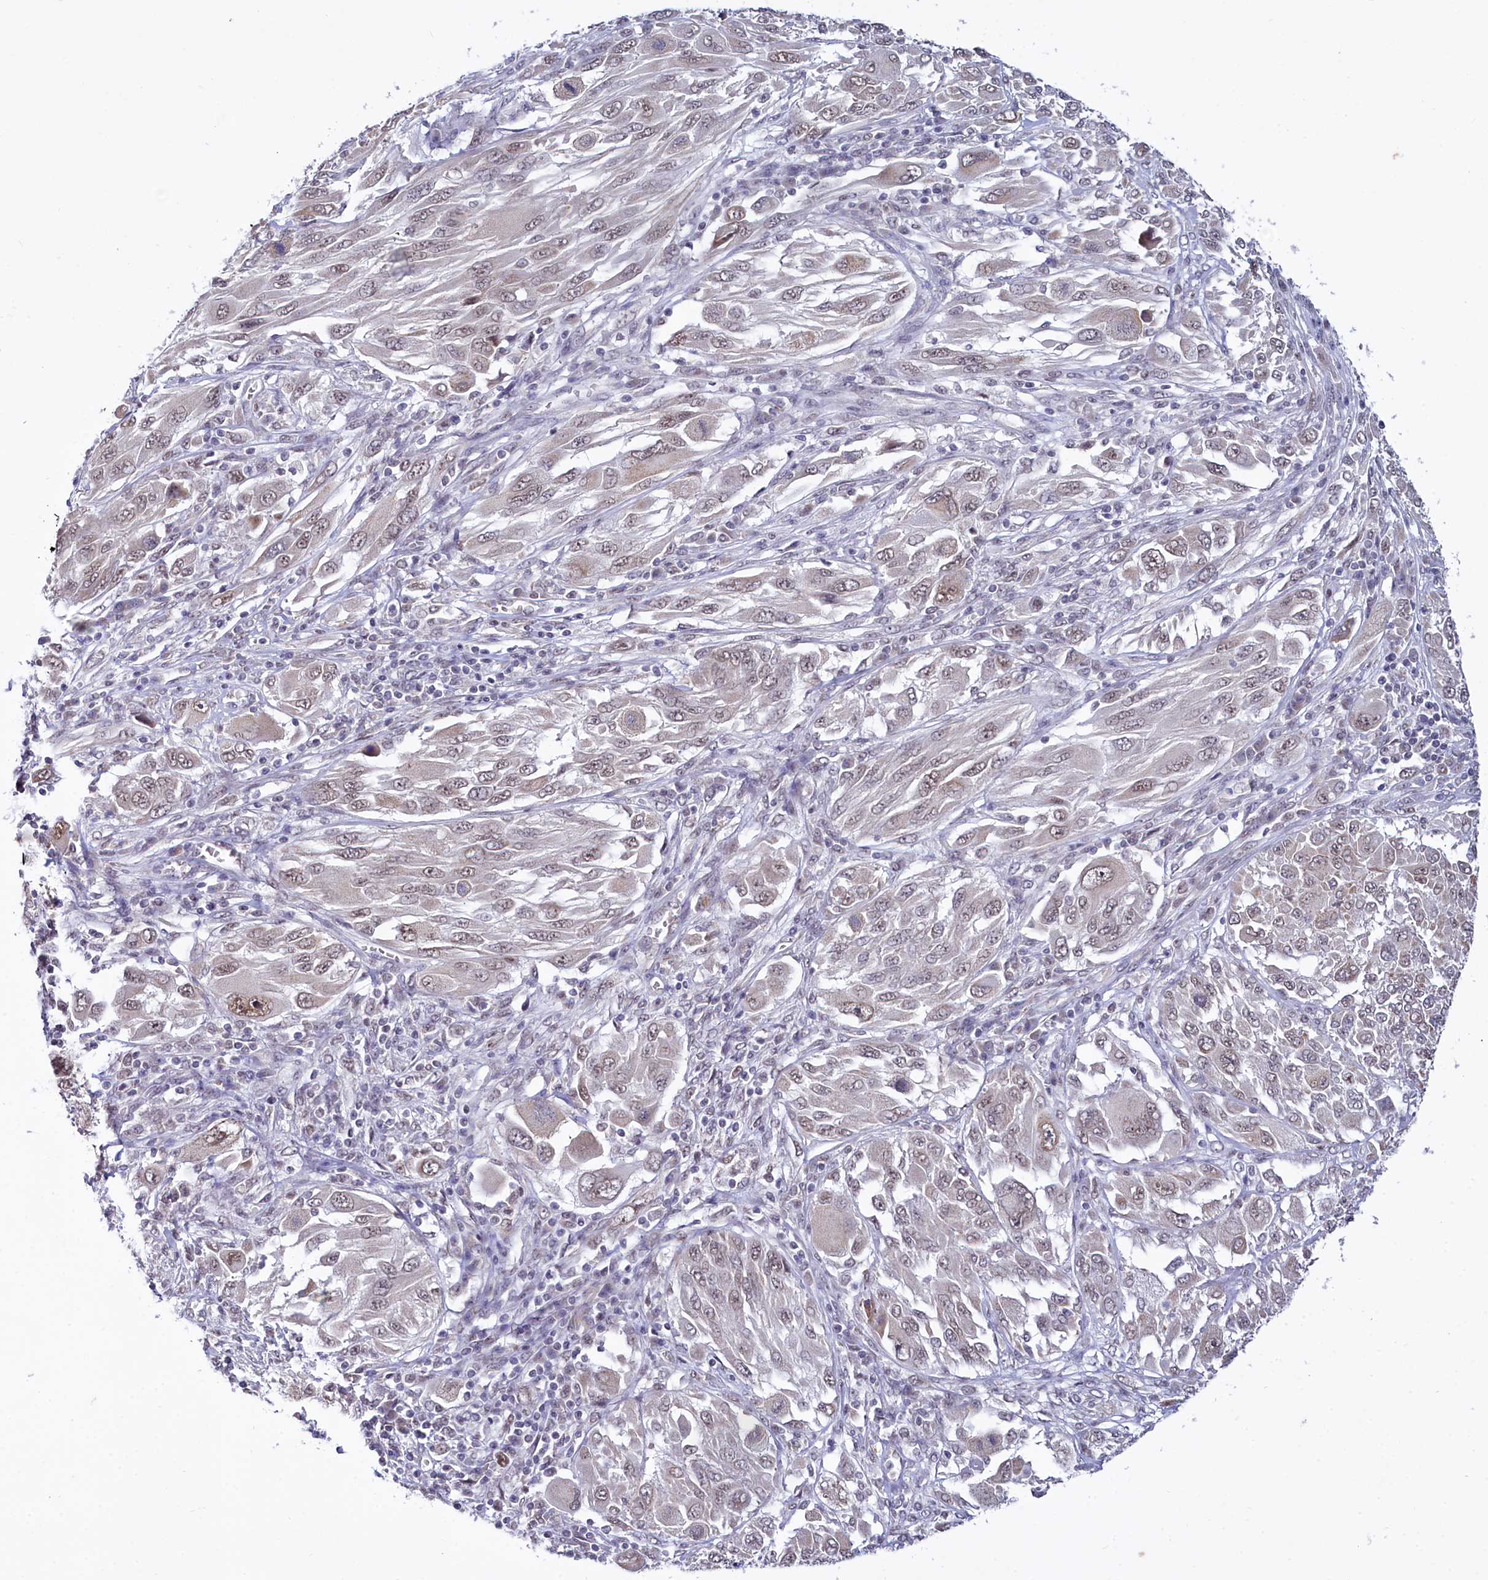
{"staining": {"intensity": "weak", "quantity": "25%-75%", "location": "nuclear"}, "tissue": "melanoma", "cell_type": "Tumor cells", "image_type": "cancer", "snomed": [{"axis": "morphology", "description": "Malignant melanoma, NOS"}, {"axis": "topography", "description": "Skin"}], "caption": "Weak nuclear protein positivity is appreciated in approximately 25%-75% of tumor cells in malignant melanoma.", "gene": "PPHLN1", "patient": {"sex": "female", "age": 91}}